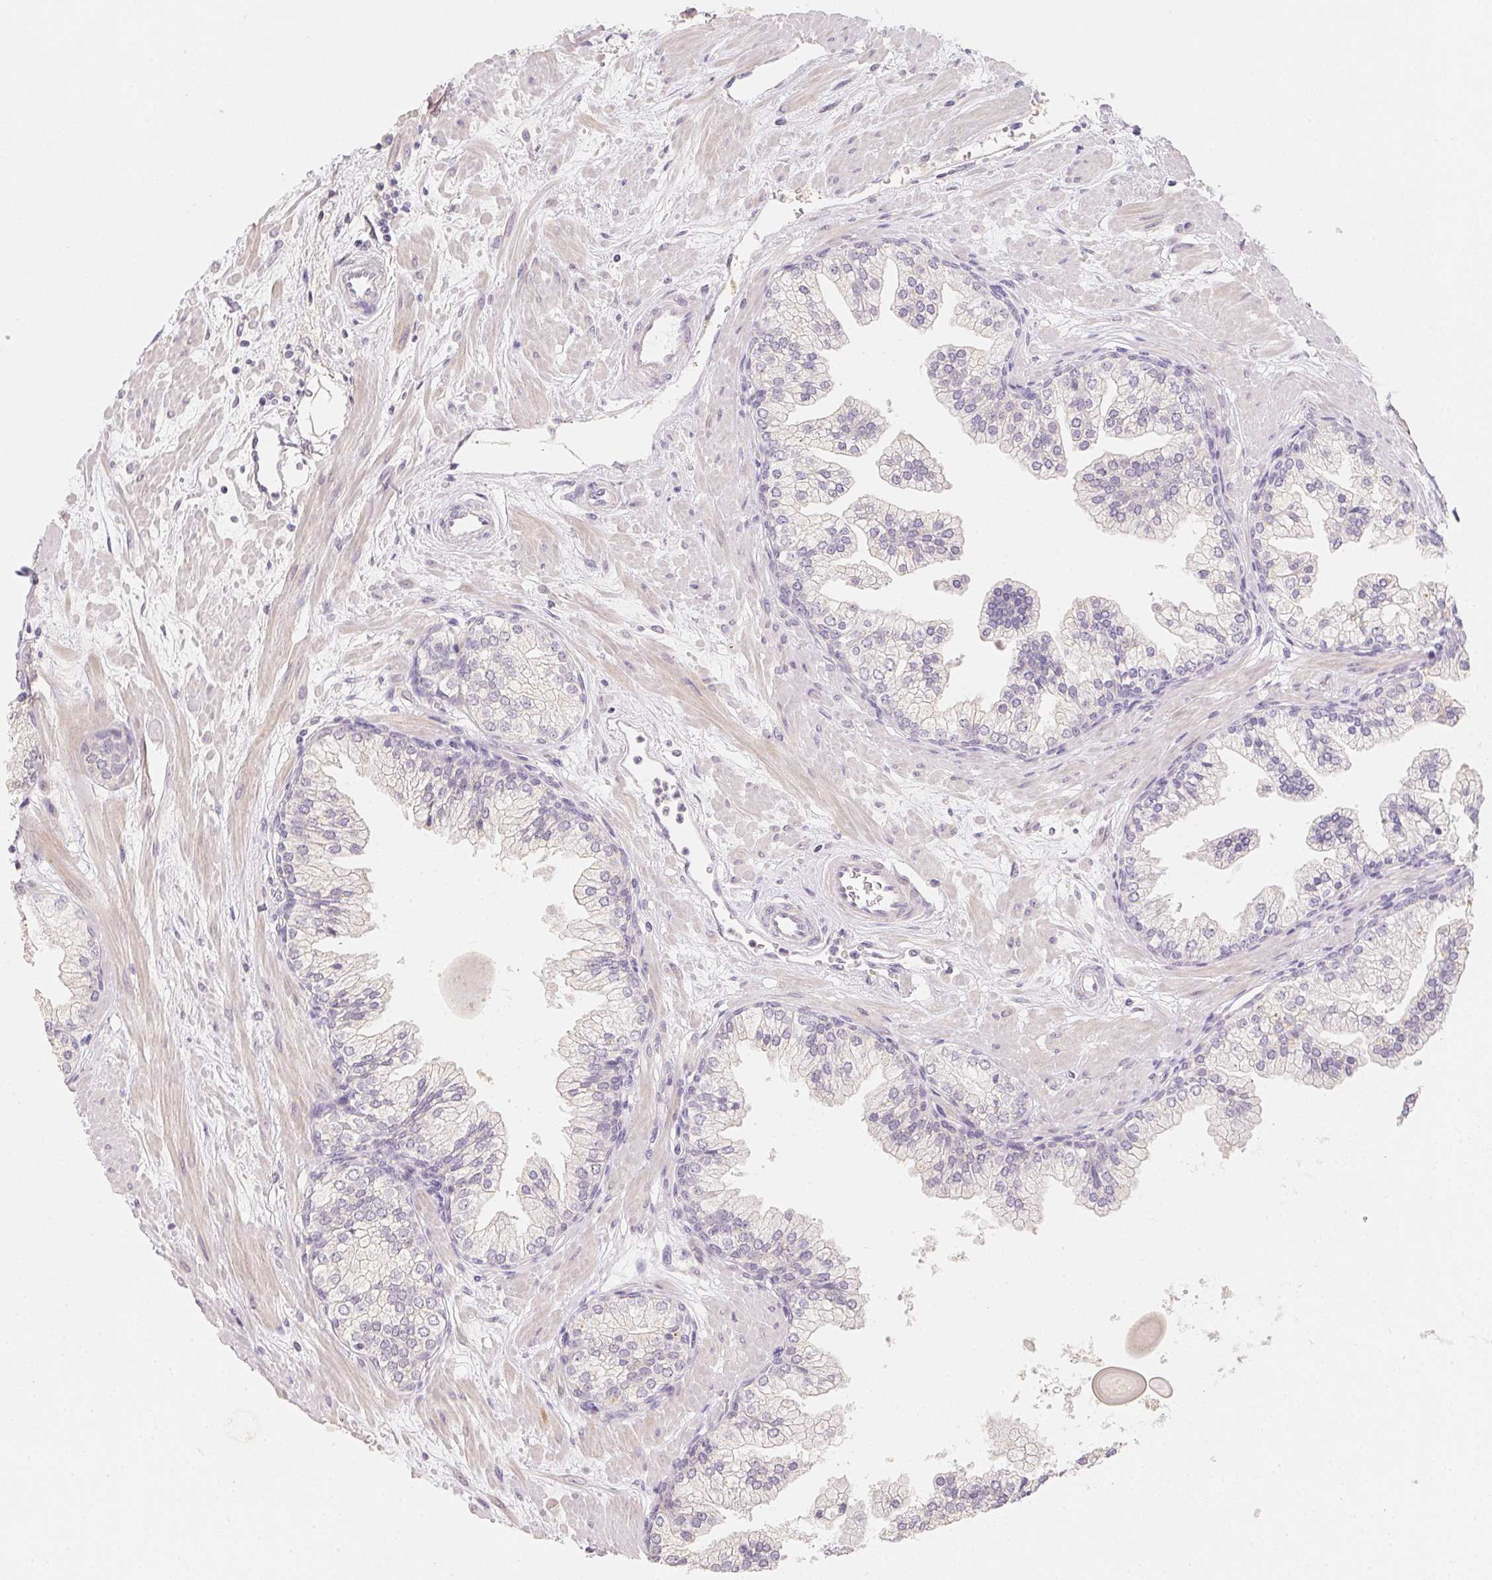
{"staining": {"intensity": "negative", "quantity": "none", "location": "none"}, "tissue": "prostate", "cell_type": "Glandular cells", "image_type": "normal", "snomed": [{"axis": "morphology", "description": "Normal tissue, NOS"}, {"axis": "topography", "description": "Prostate"}, {"axis": "topography", "description": "Peripheral nerve tissue"}], "caption": "Glandular cells show no significant protein staining in benign prostate. (DAB IHC, high magnification).", "gene": "ZBBX", "patient": {"sex": "male", "age": 61}}